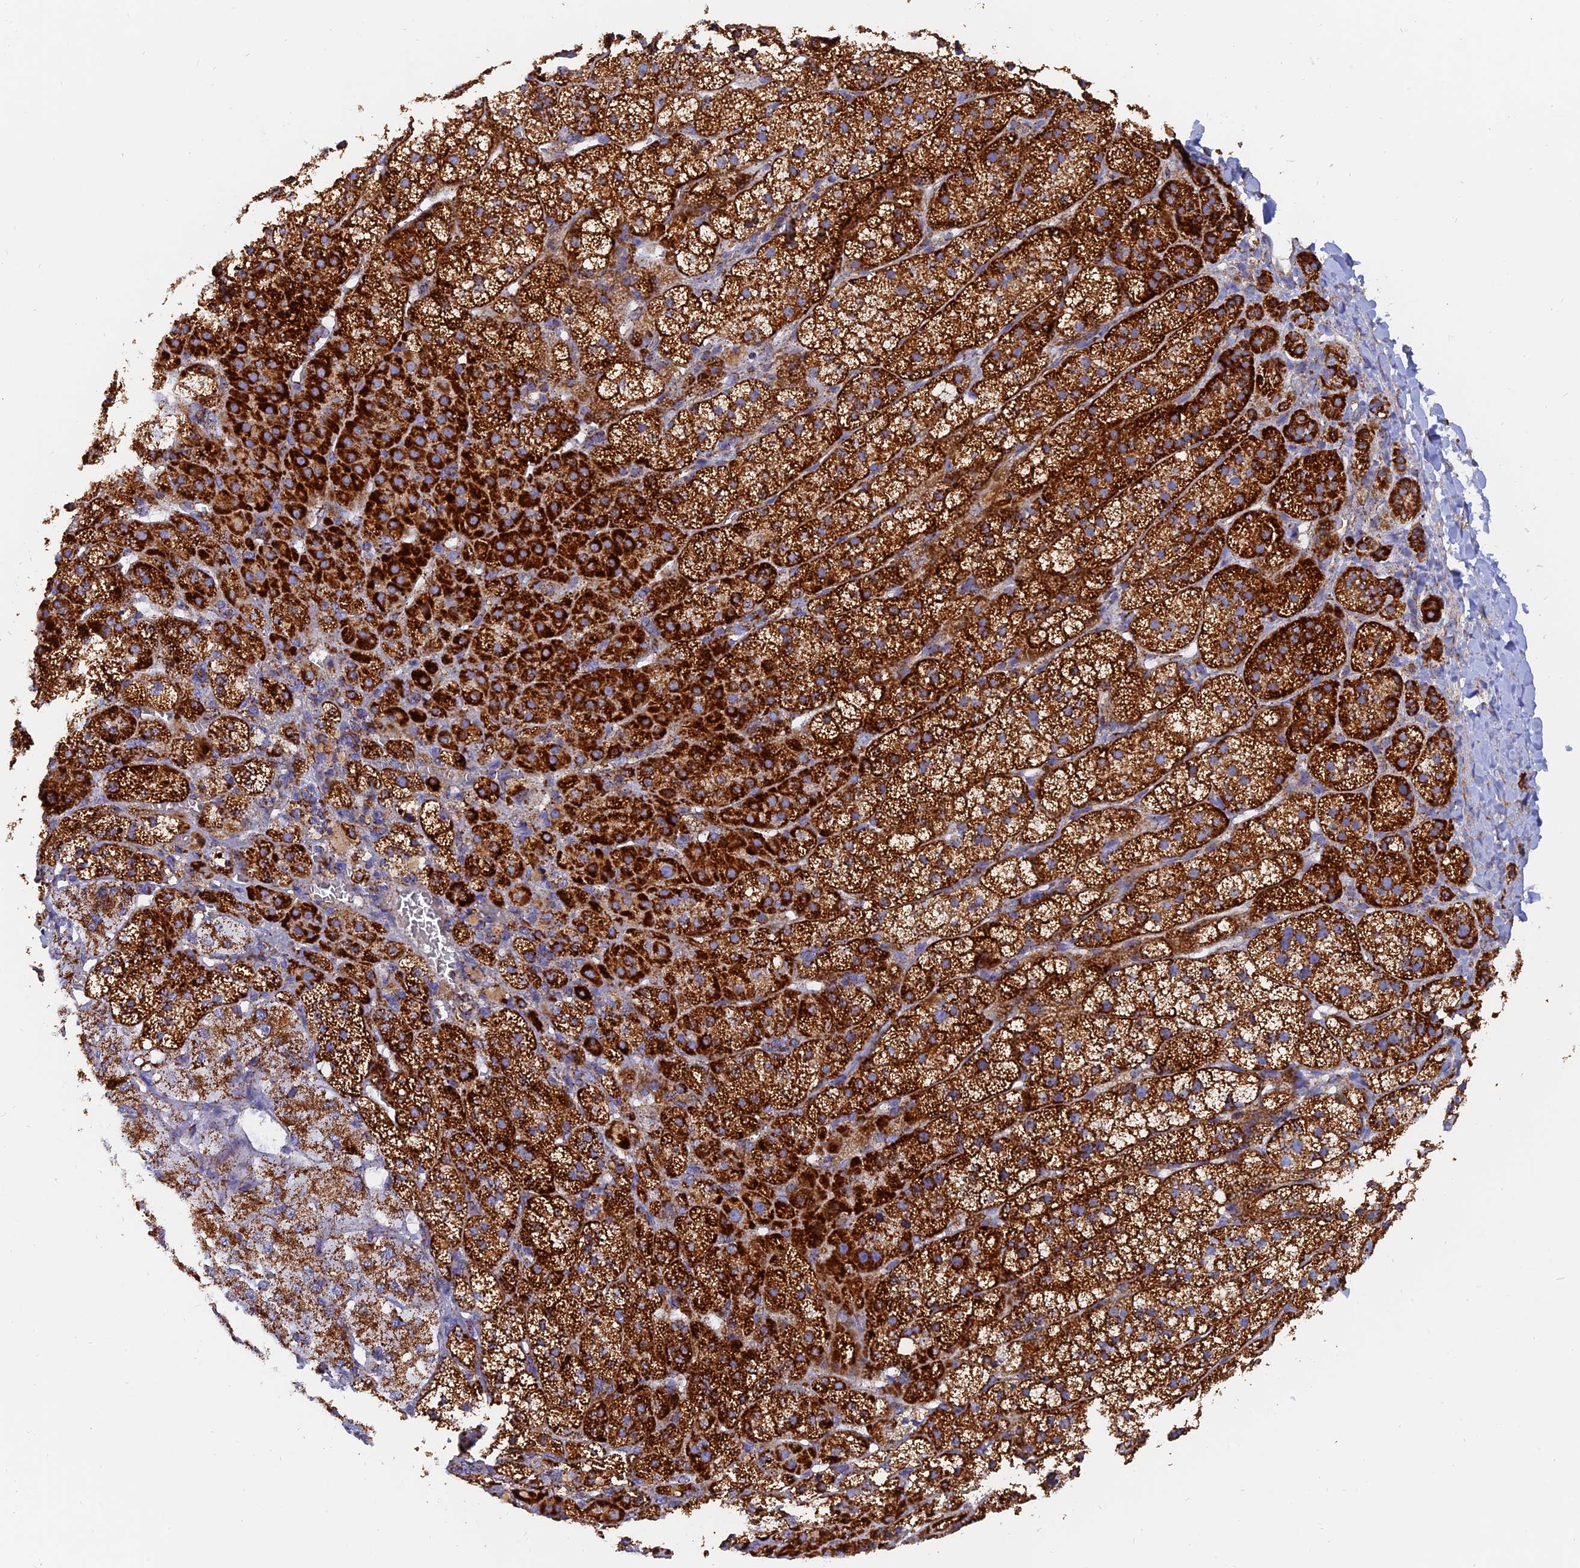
{"staining": {"intensity": "strong", "quantity": ">75%", "location": "cytoplasmic/membranous"}, "tissue": "adrenal gland", "cell_type": "Glandular cells", "image_type": "normal", "snomed": [{"axis": "morphology", "description": "Normal tissue, NOS"}, {"axis": "topography", "description": "Adrenal gland"}], "caption": "Glandular cells display high levels of strong cytoplasmic/membranous expression in approximately >75% of cells in unremarkable human adrenal gland. (Brightfield microscopy of DAB IHC at high magnification).", "gene": "NDUFB6", "patient": {"sex": "female", "age": 44}}